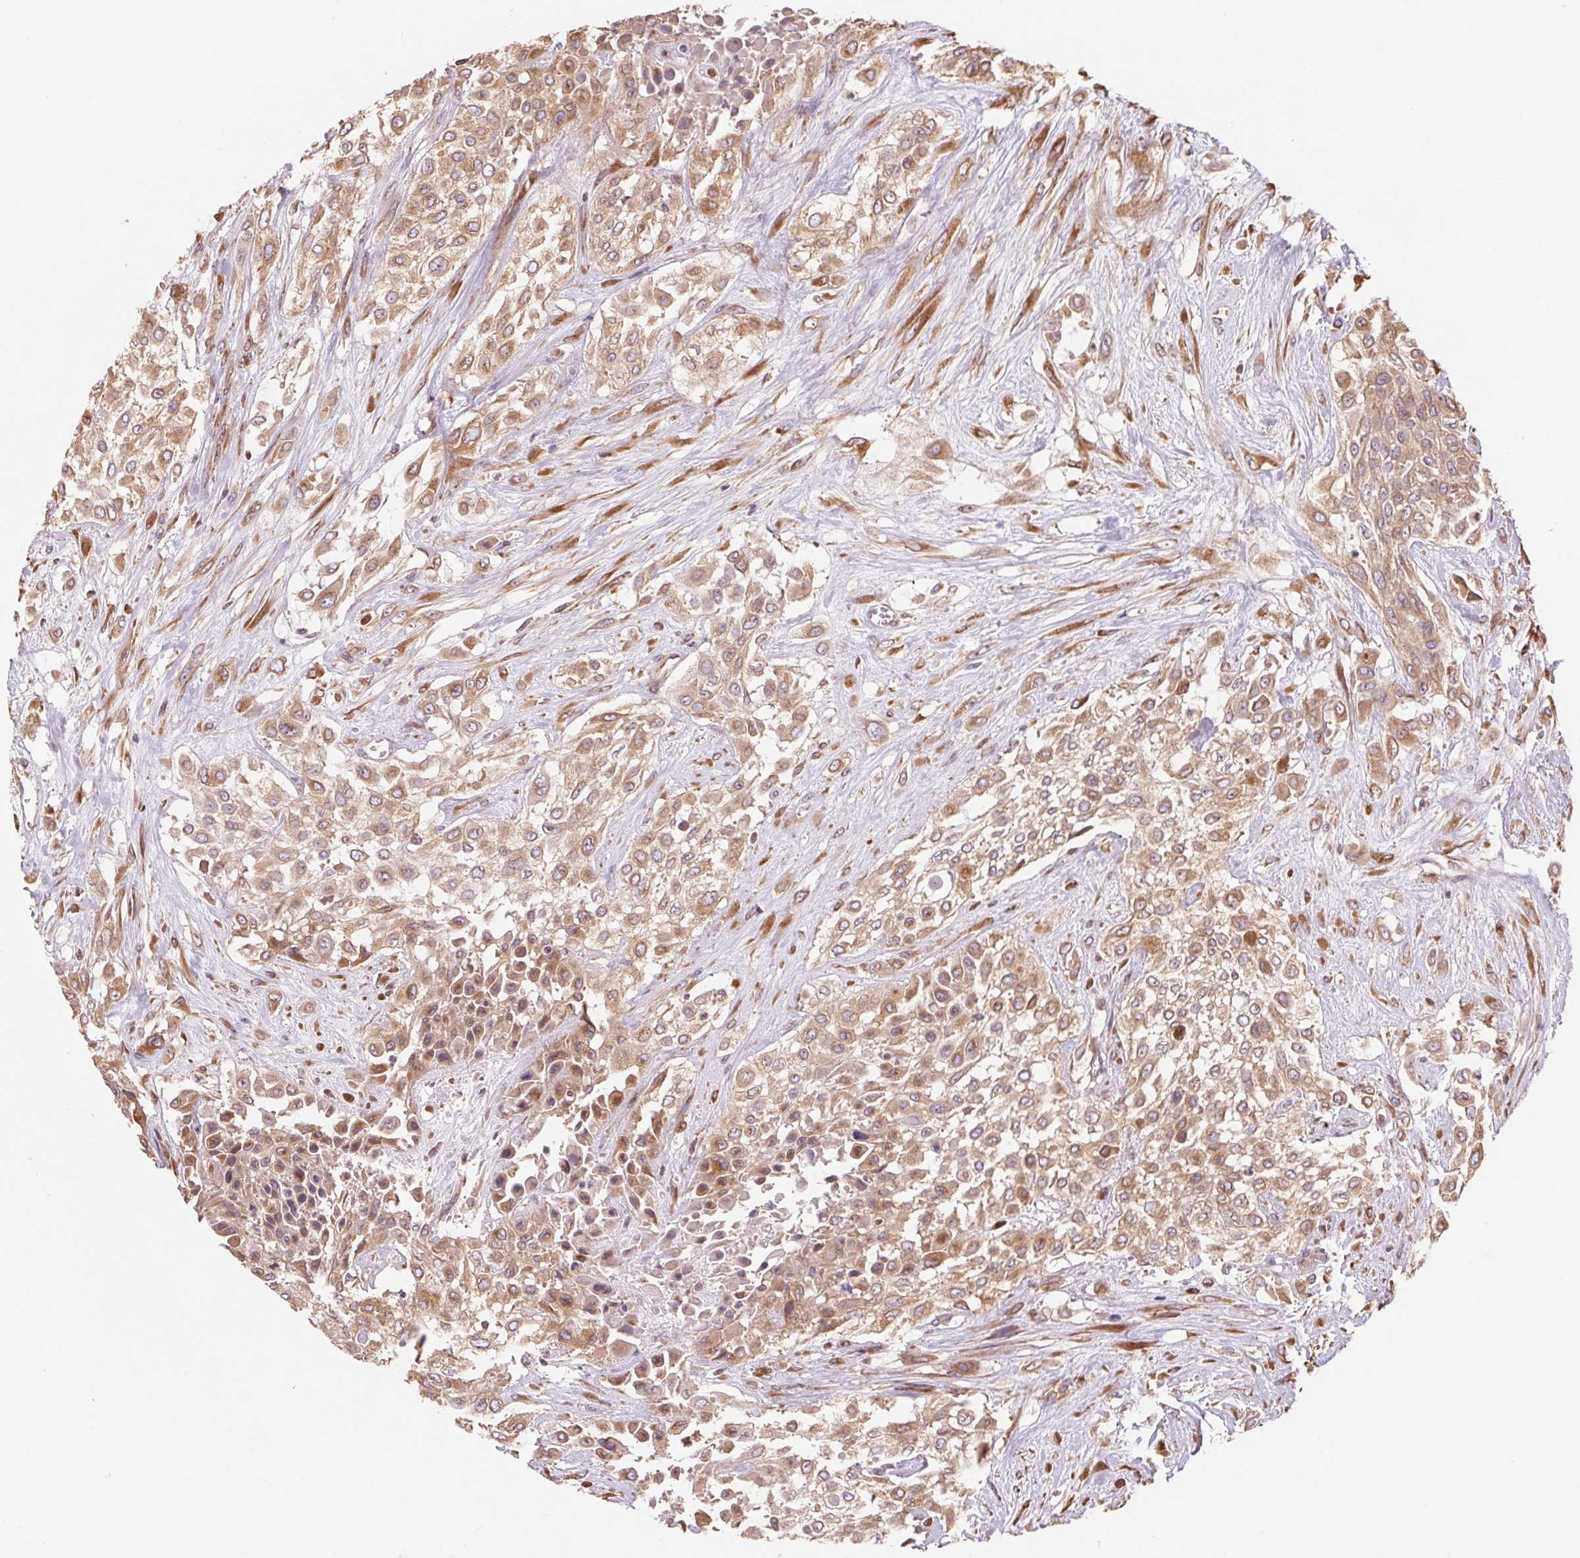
{"staining": {"intensity": "moderate", "quantity": ">75%", "location": "cytoplasmic/membranous"}, "tissue": "urothelial cancer", "cell_type": "Tumor cells", "image_type": "cancer", "snomed": [{"axis": "morphology", "description": "Urothelial carcinoma, High grade"}, {"axis": "topography", "description": "Urinary bladder"}], "caption": "DAB (3,3'-diaminobenzidine) immunohistochemical staining of urothelial carcinoma (high-grade) exhibits moderate cytoplasmic/membranous protein staining in approximately >75% of tumor cells.", "gene": "RAB1A", "patient": {"sex": "male", "age": 57}}